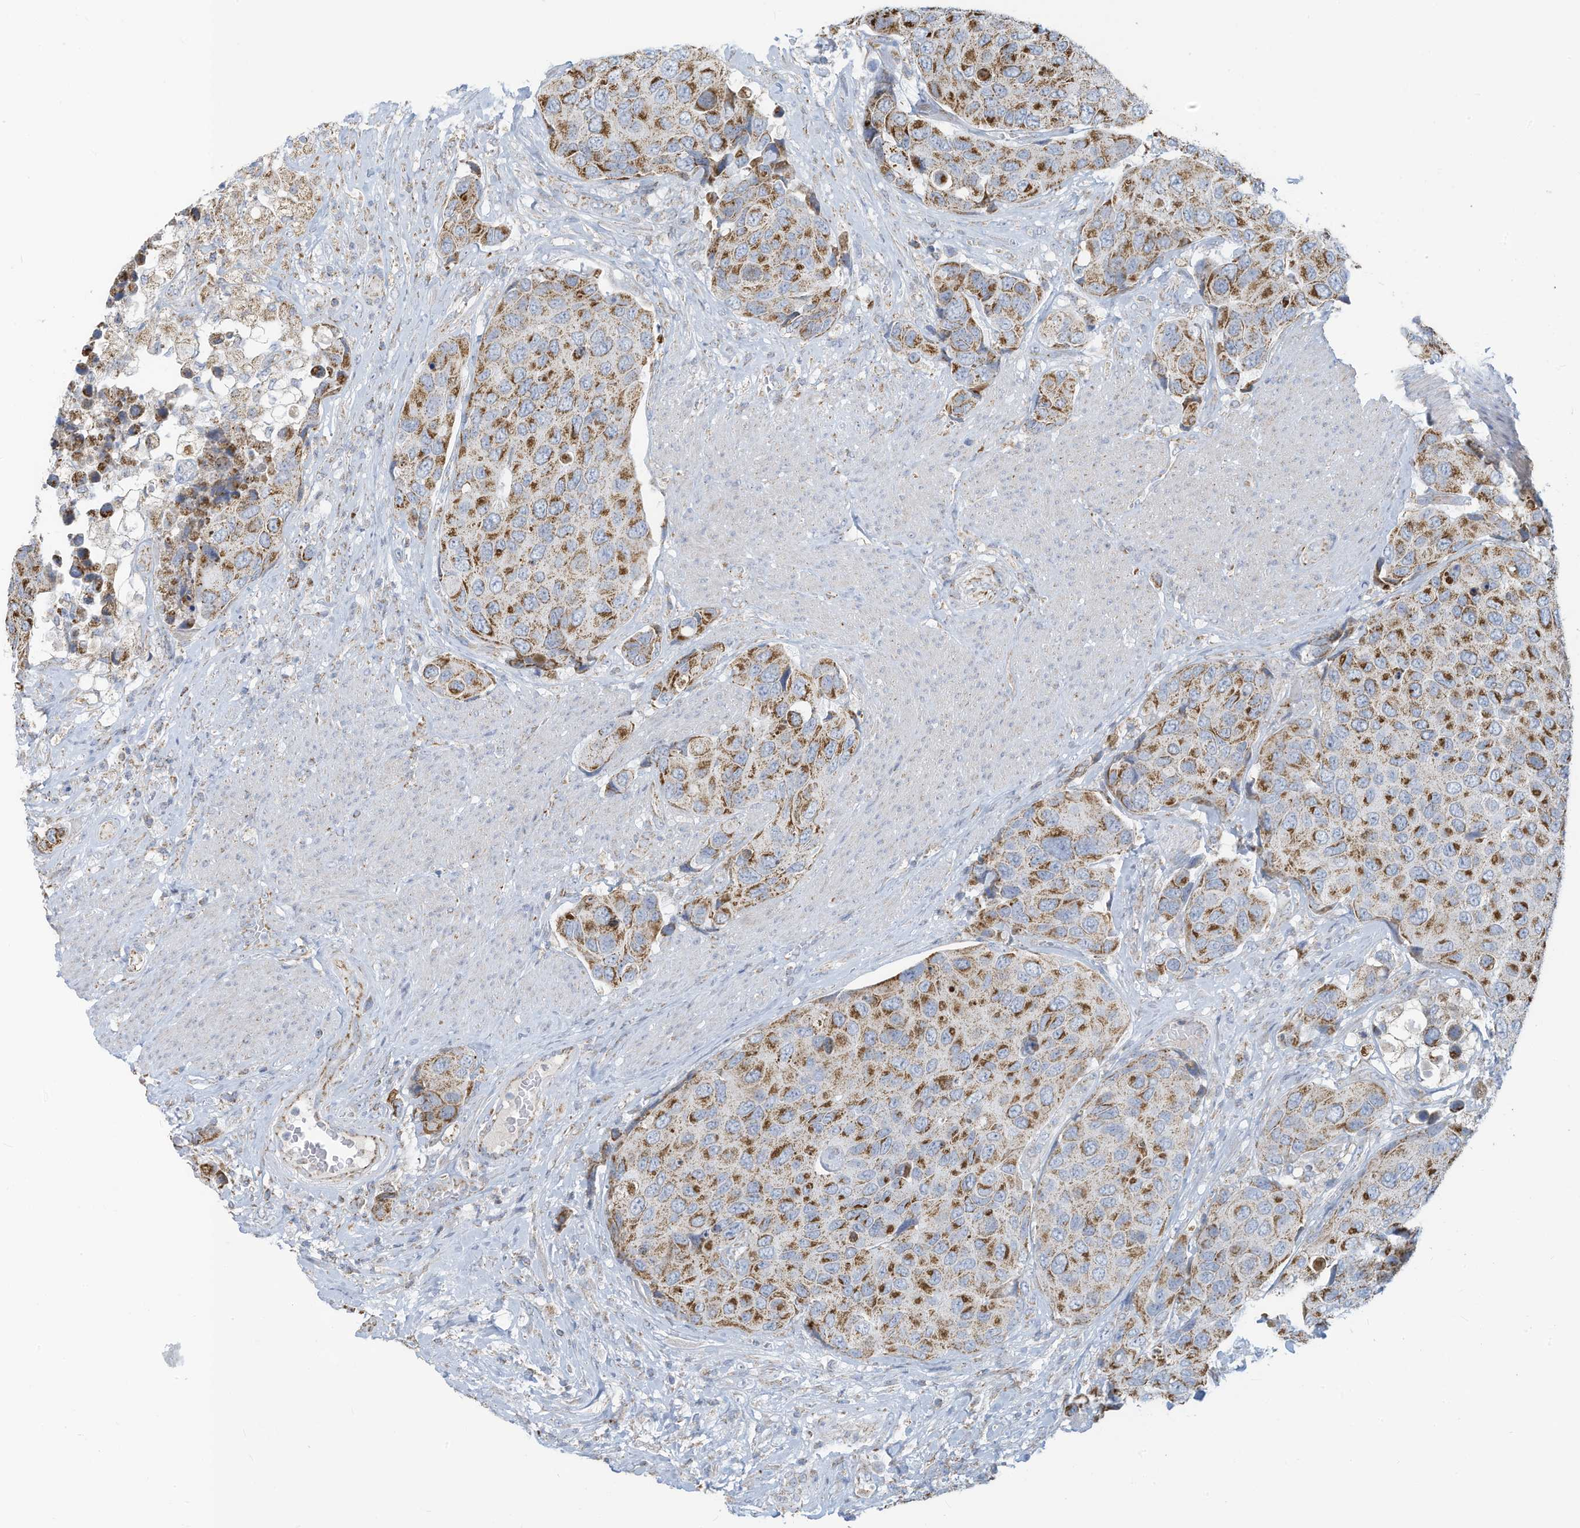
{"staining": {"intensity": "moderate", "quantity": "25%-75%", "location": "cytoplasmic/membranous"}, "tissue": "urothelial cancer", "cell_type": "Tumor cells", "image_type": "cancer", "snomed": [{"axis": "morphology", "description": "Urothelial carcinoma, High grade"}, {"axis": "topography", "description": "Urinary bladder"}], "caption": "DAB (3,3'-diaminobenzidine) immunohistochemical staining of human urothelial carcinoma (high-grade) shows moderate cytoplasmic/membranous protein expression in approximately 25%-75% of tumor cells.", "gene": "NLN", "patient": {"sex": "male", "age": 74}}